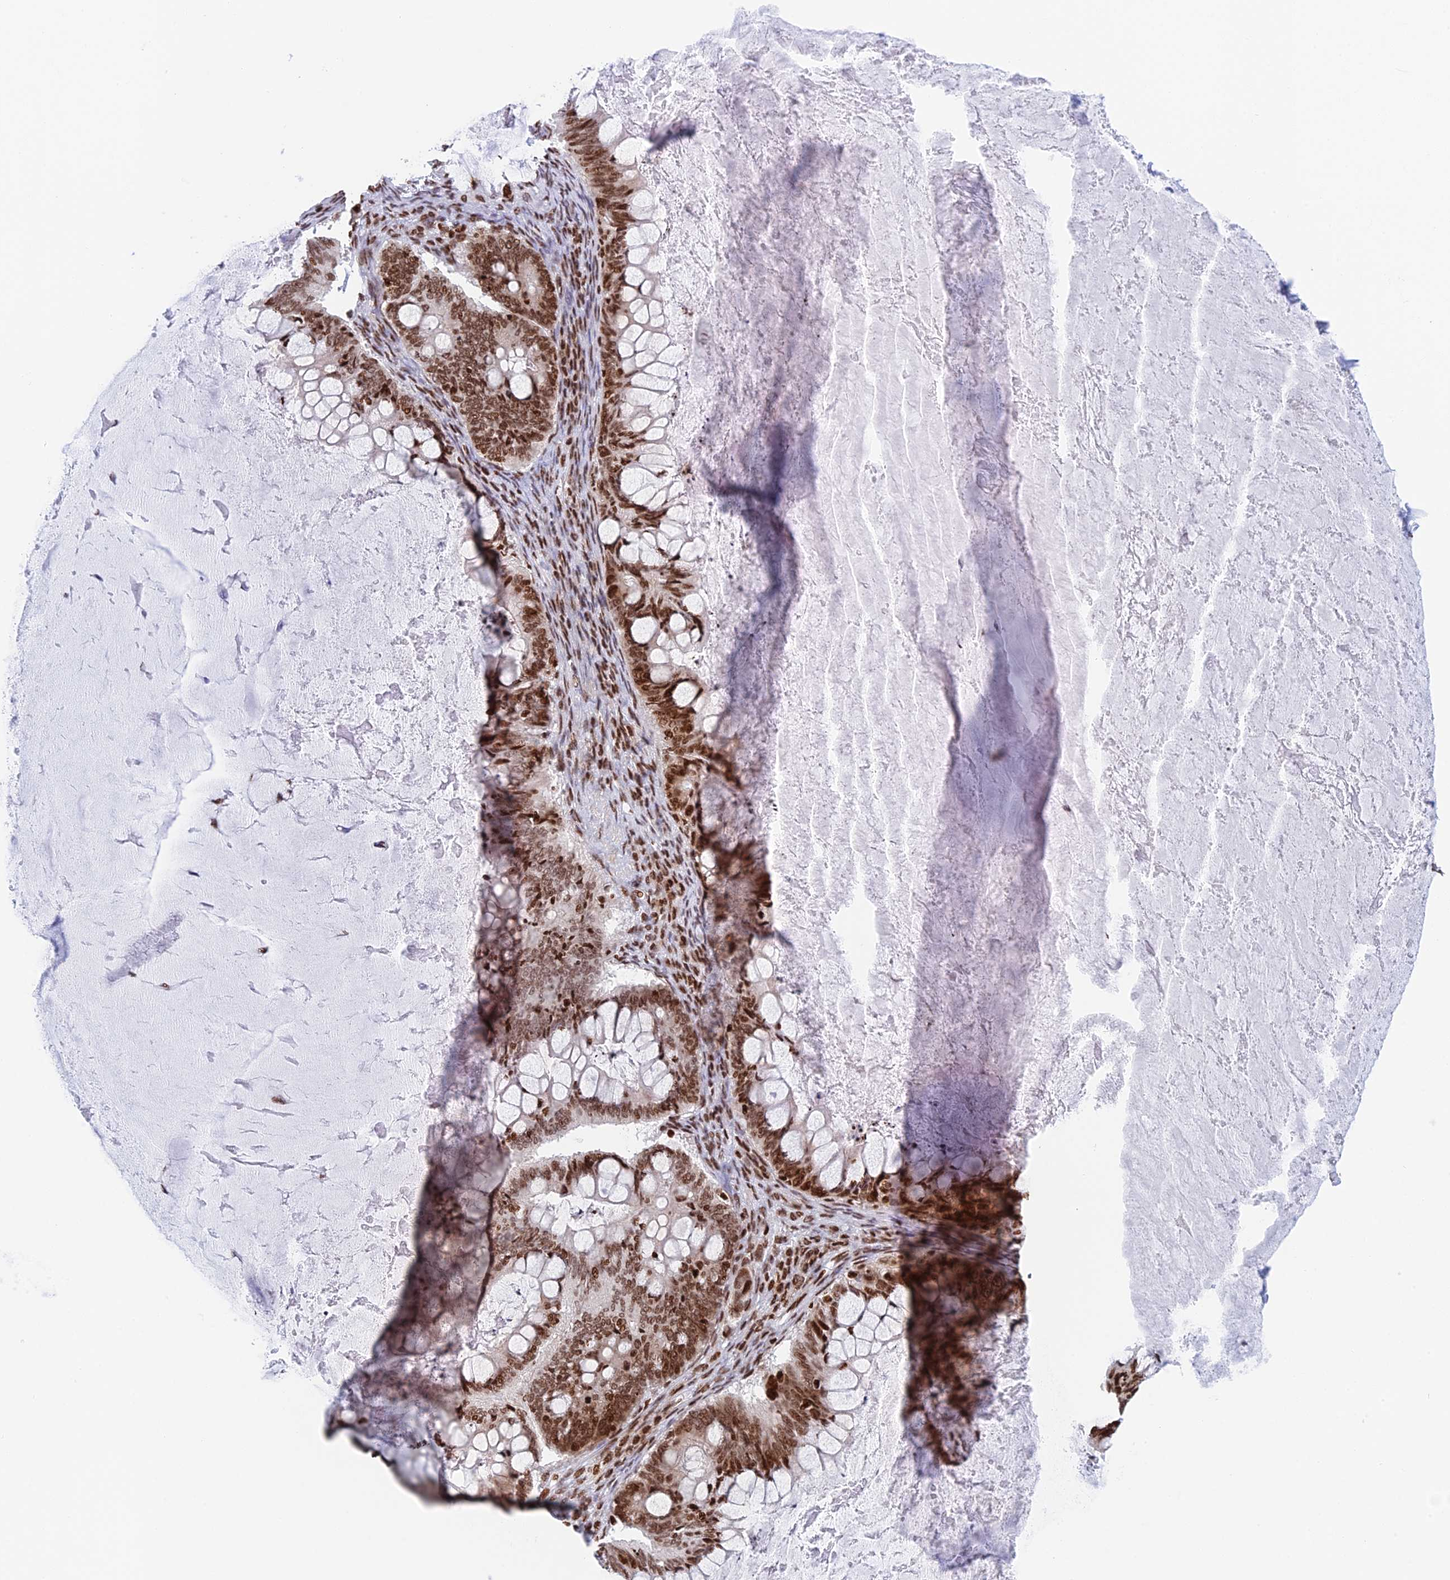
{"staining": {"intensity": "moderate", "quantity": ">75%", "location": "nuclear"}, "tissue": "ovarian cancer", "cell_type": "Tumor cells", "image_type": "cancer", "snomed": [{"axis": "morphology", "description": "Cystadenocarcinoma, mucinous, NOS"}, {"axis": "topography", "description": "Ovary"}], "caption": "A histopathology image showing moderate nuclear positivity in about >75% of tumor cells in ovarian cancer, as visualized by brown immunohistochemical staining.", "gene": "RPAP1", "patient": {"sex": "female", "age": 61}}